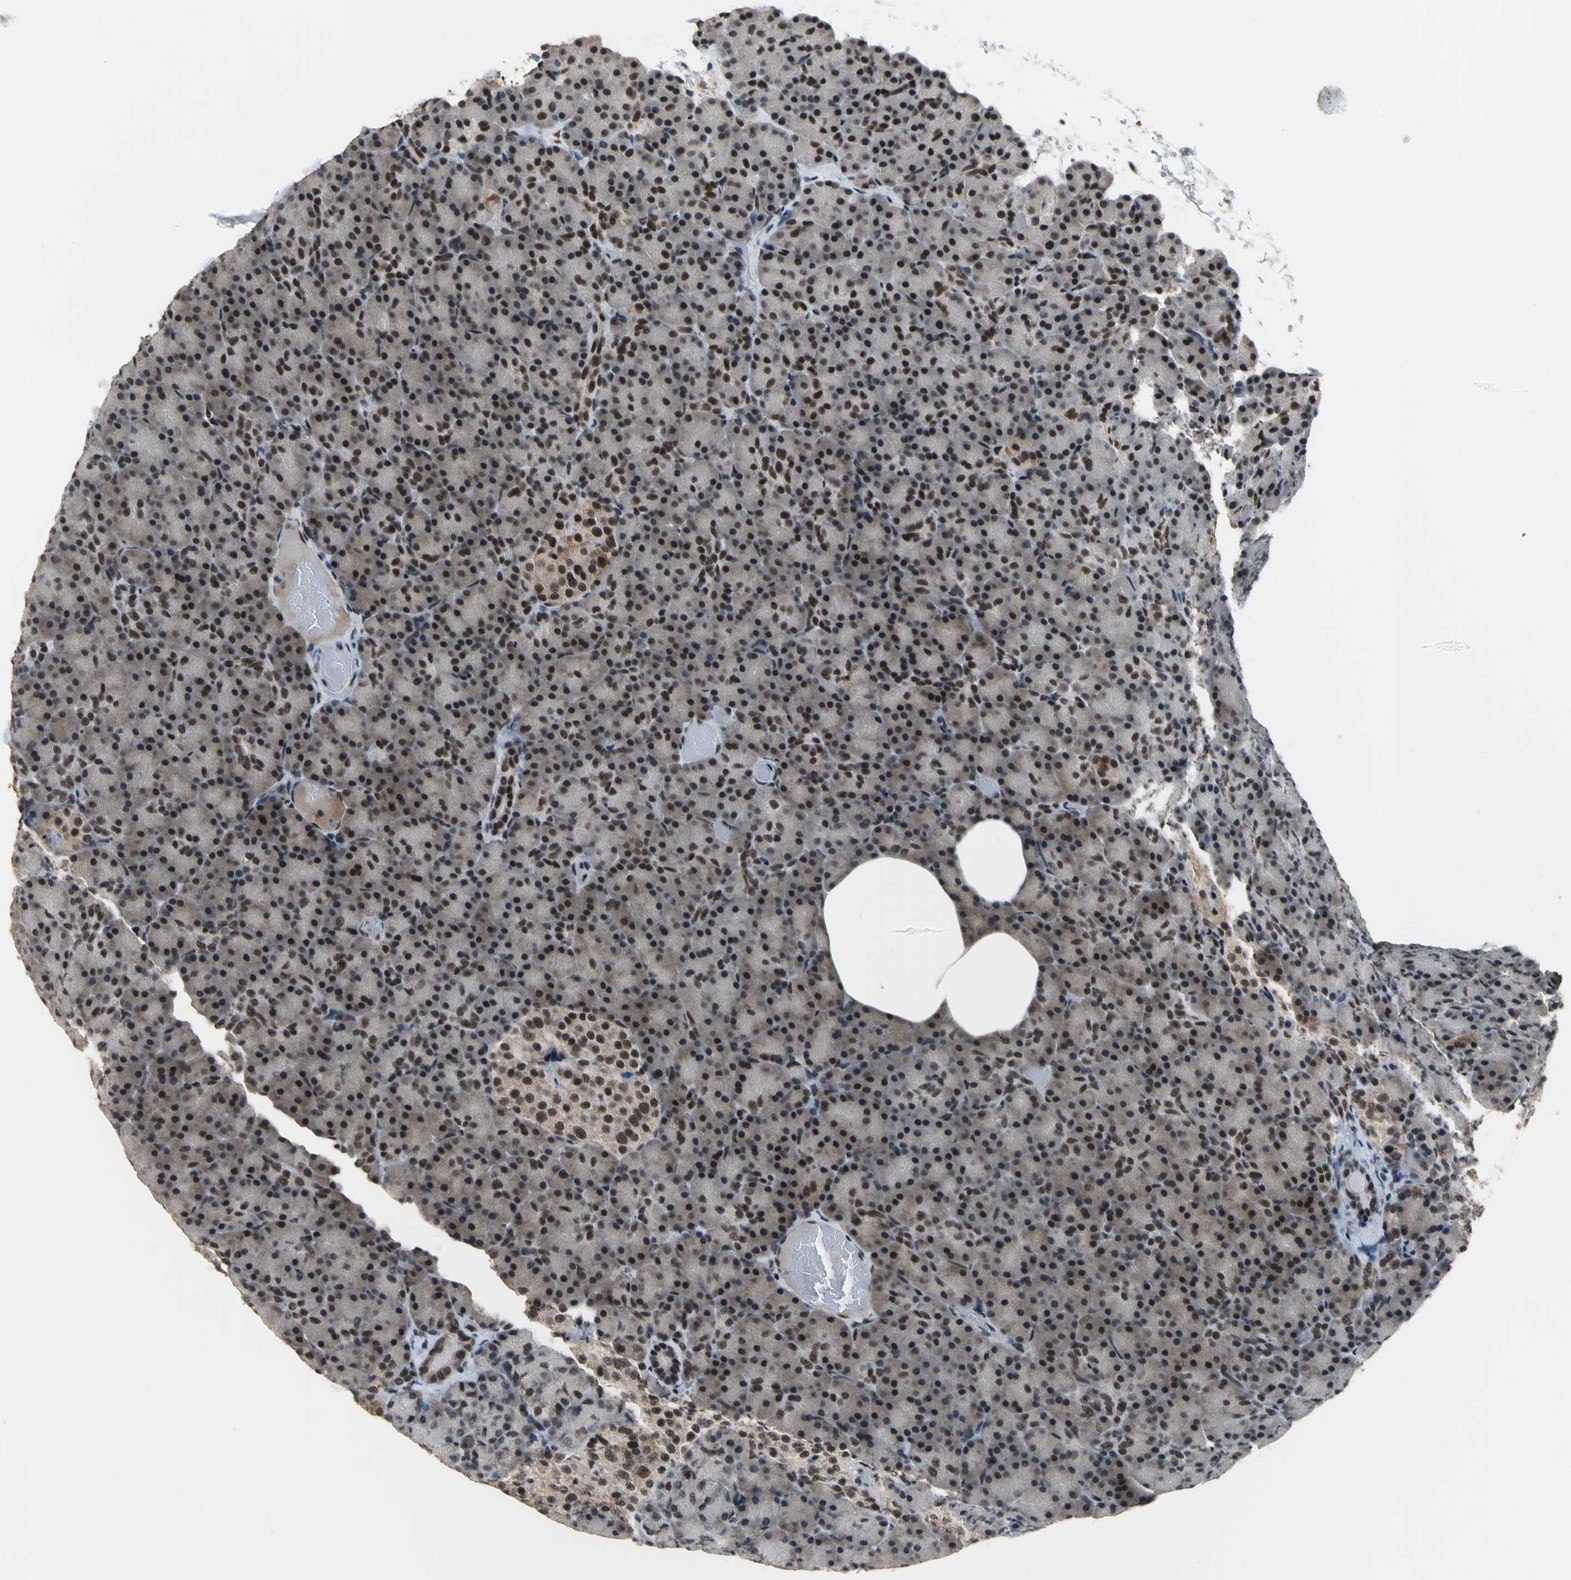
{"staining": {"intensity": "moderate", "quantity": ">75%", "location": "nuclear"}, "tissue": "pancreas", "cell_type": "Exocrine glandular cells", "image_type": "normal", "snomed": [{"axis": "morphology", "description": "Normal tissue, NOS"}, {"axis": "topography", "description": "Pancreas"}], "caption": "Unremarkable pancreas reveals moderate nuclear positivity in about >75% of exocrine glandular cells The staining was performed using DAB (3,3'-diaminobenzidine) to visualize the protein expression in brown, while the nuclei were stained in blue with hematoxylin (Magnification: 20x)..", "gene": "ELF2", "patient": {"sex": "female", "age": 43}}